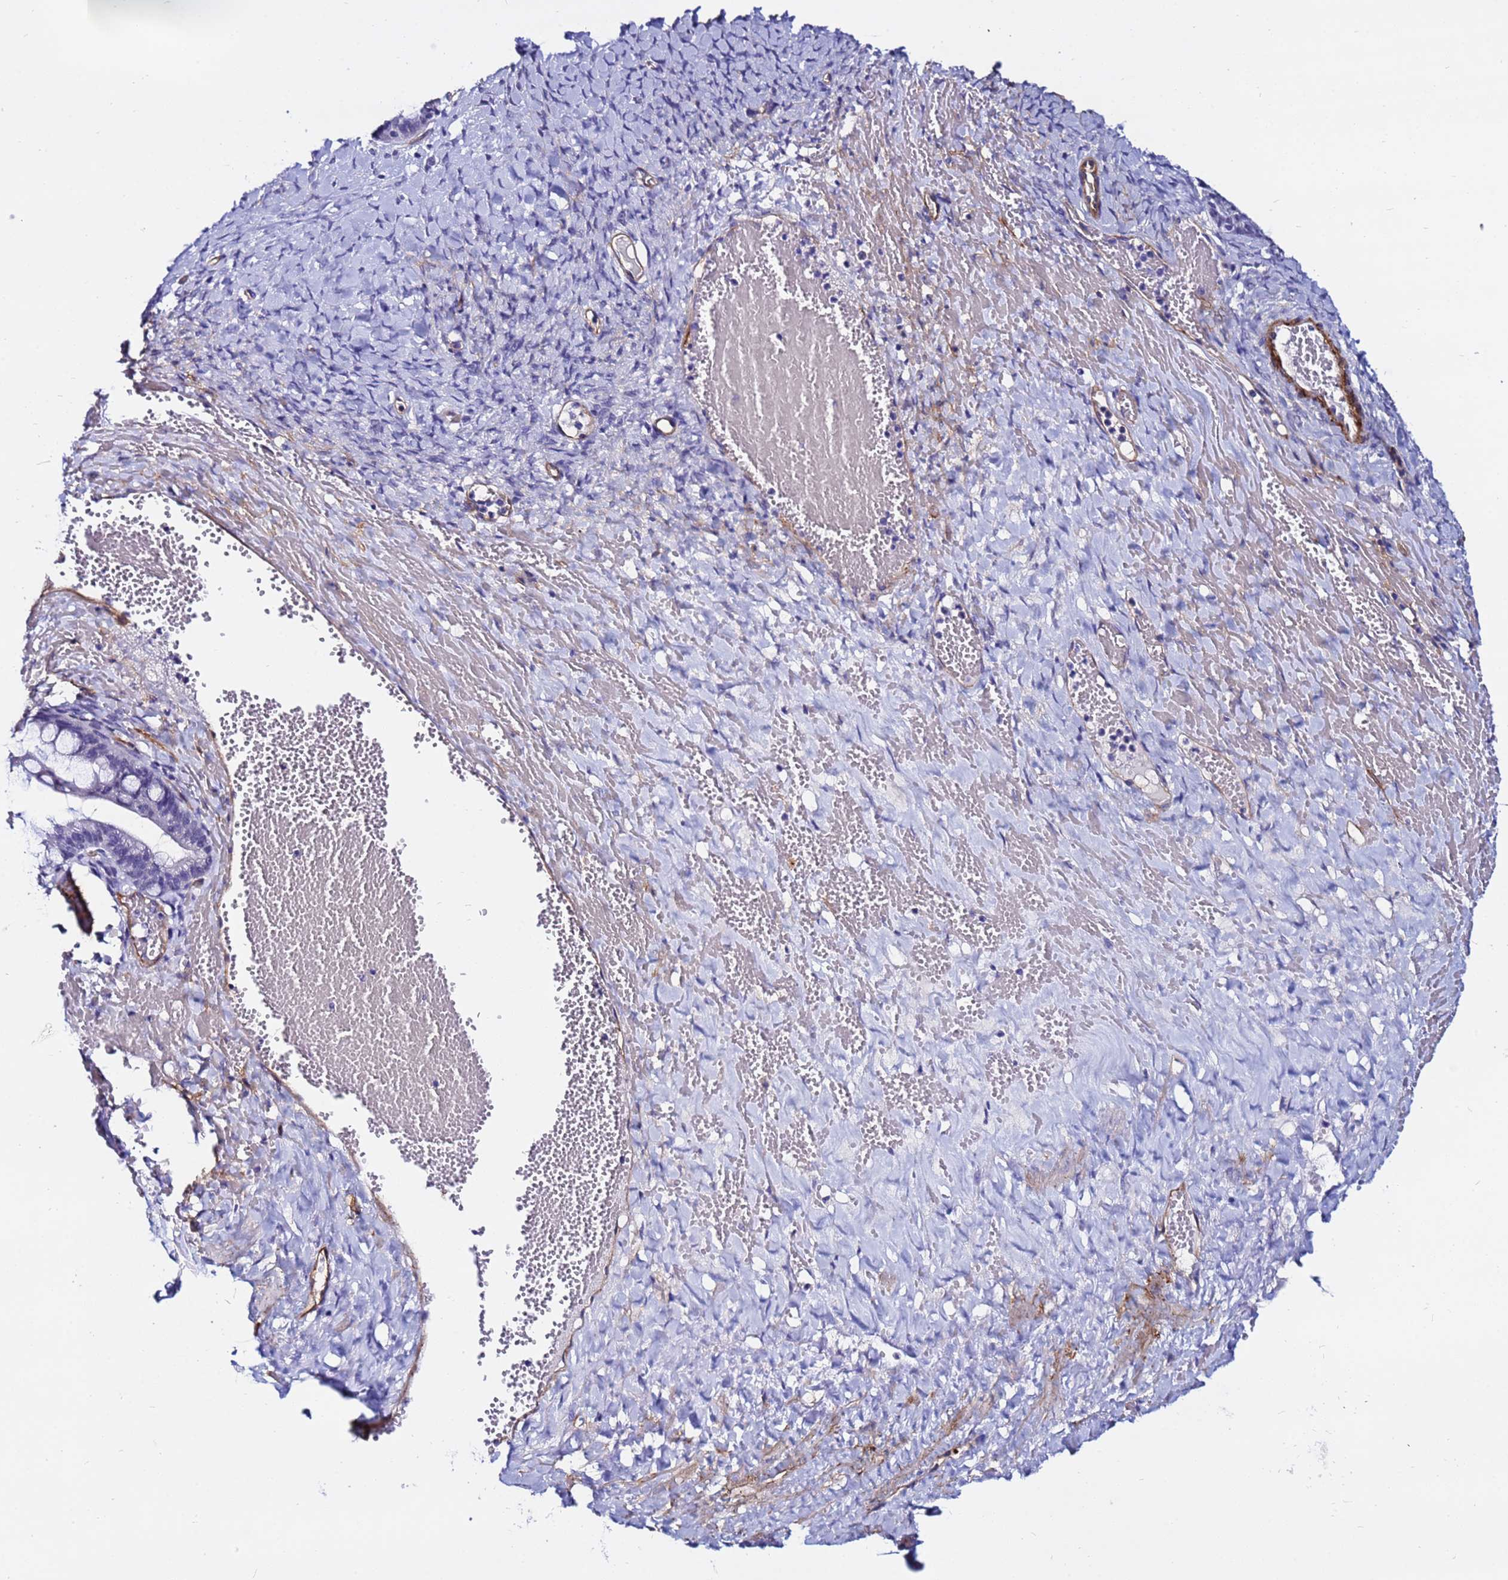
{"staining": {"intensity": "negative", "quantity": "none", "location": "none"}, "tissue": "ovarian cancer", "cell_type": "Tumor cells", "image_type": "cancer", "snomed": [{"axis": "morphology", "description": "Cystadenocarcinoma, mucinous, NOS"}, {"axis": "topography", "description": "Ovary"}], "caption": "This is a micrograph of immunohistochemistry (IHC) staining of ovarian cancer (mucinous cystadenocarcinoma), which shows no expression in tumor cells. (Stains: DAB immunohistochemistry (IHC) with hematoxylin counter stain, Microscopy: brightfield microscopy at high magnification).", "gene": "DEFB104A", "patient": {"sex": "female", "age": 73}}